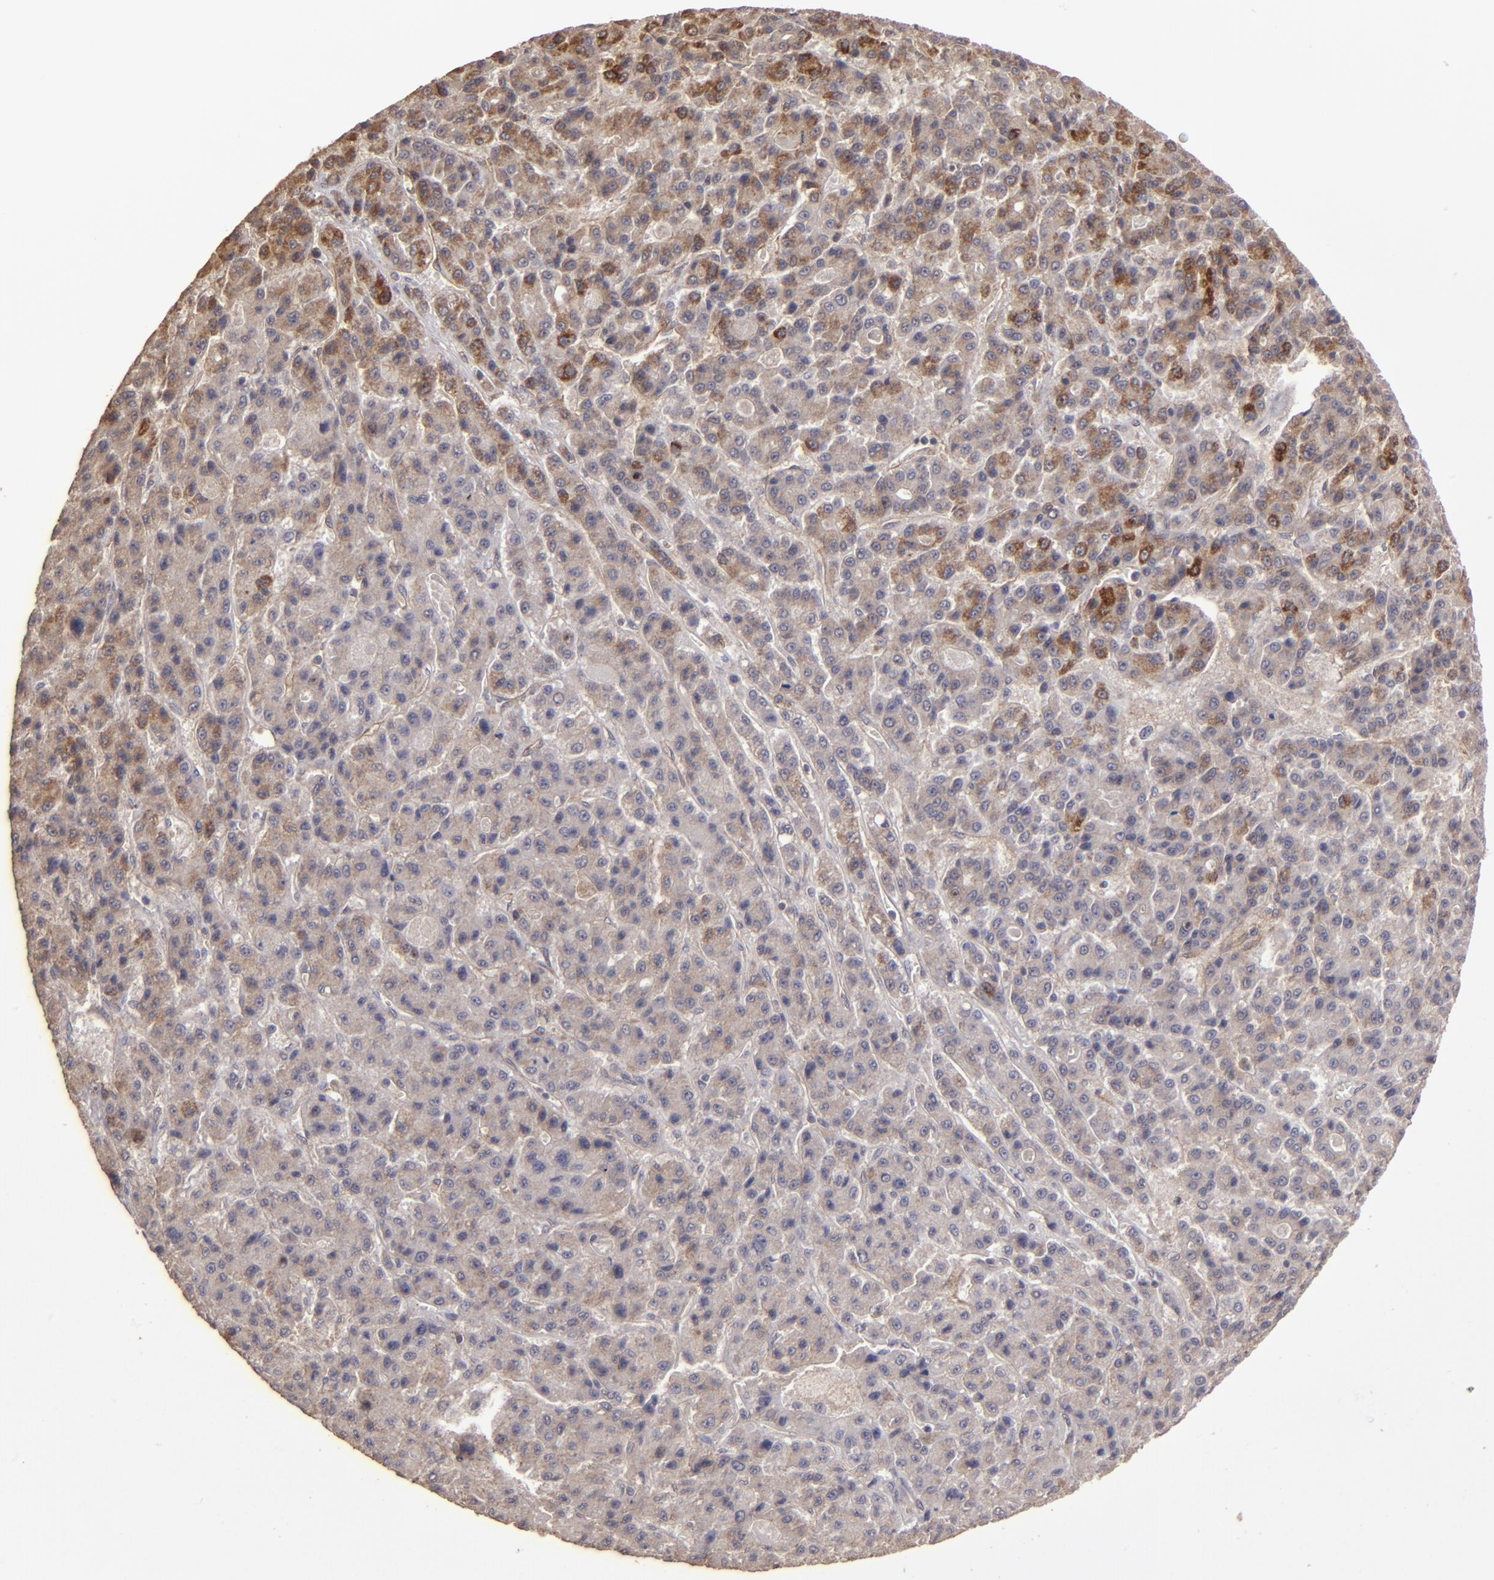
{"staining": {"intensity": "strong", "quantity": "25%-75%", "location": "cytoplasmic/membranous"}, "tissue": "liver cancer", "cell_type": "Tumor cells", "image_type": "cancer", "snomed": [{"axis": "morphology", "description": "Carcinoma, Hepatocellular, NOS"}, {"axis": "topography", "description": "Liver"}], "caption": "Immunohistochemical staining of human liver cancer (hepatocellular carcinoma) reveals high levels of strong cytoplasmic/membranous protein expression in approximately 25%-75% of tumor cells. Using DAB (3,3'-diaminobenzidine) (brown) and hematoxylin (blue) stains, captured at high magnification using brightfield microscopy.", "gene": "FAT1", "patient": {"sex": "male", "age": 70}}